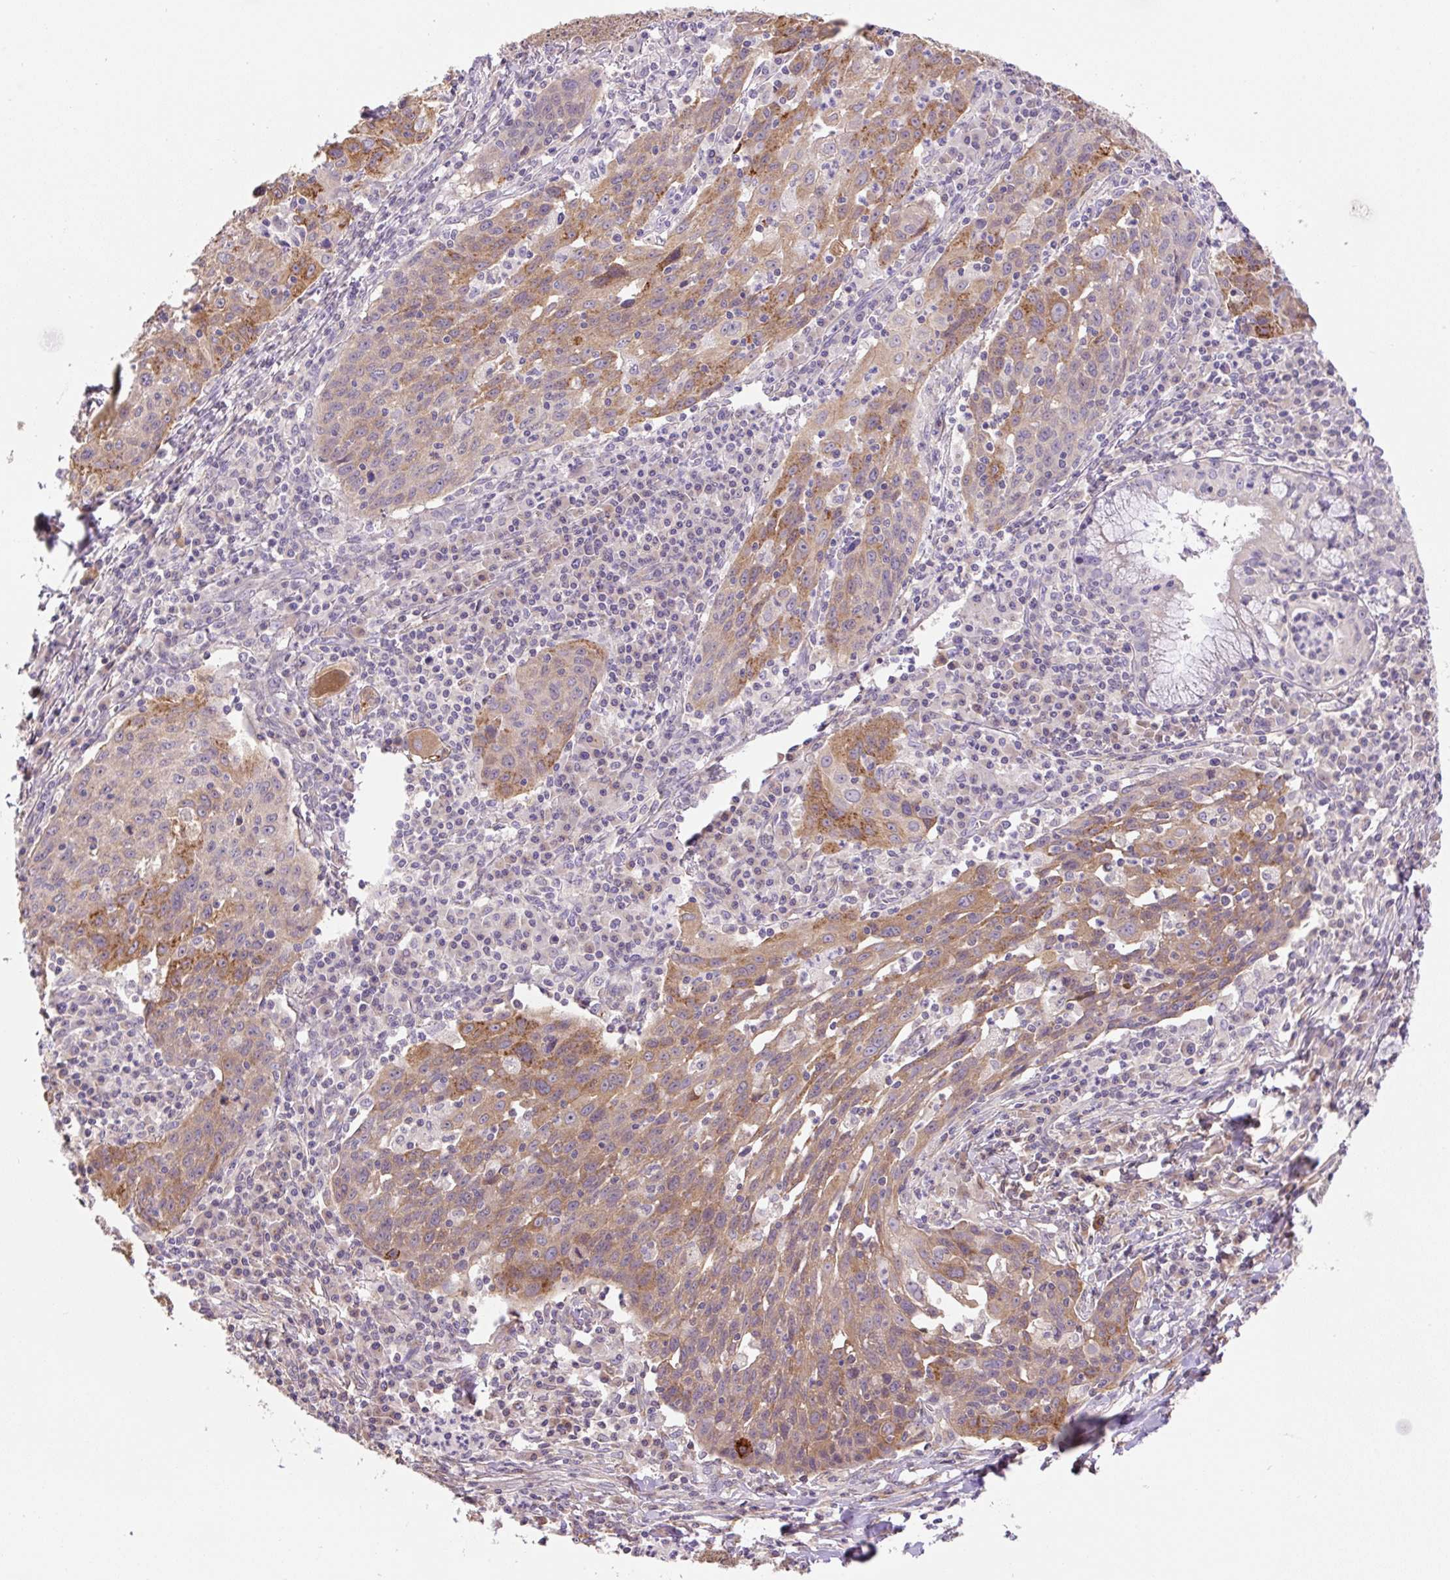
{"staining": {"intensity": "moderate", "quantity": "25%-75%", "location": "cytoplasmic/membranous"}, "tissue": "lung cancer", "cell_type": "Tumor cells", "image_type": "cancer", "snomed": [{"axis": "morphology", "description": "Squamous cell carcinoma, NOS"}, {"axis": "morphology", "description": "Squamous cell carcinoma, metastatic, NOS"}, {"axis": "topography", "description": "Bronchus"}, {"axis": "topography", "description": "Lung"}], "caption": "Lung cancer stained with a brown dye demonstrates moderate cytoplasmic/membranous positive staining in about 25%-75% of tumor cells.", "gene": "COX8A", "patient": {"sex": "male", "age": 62}}